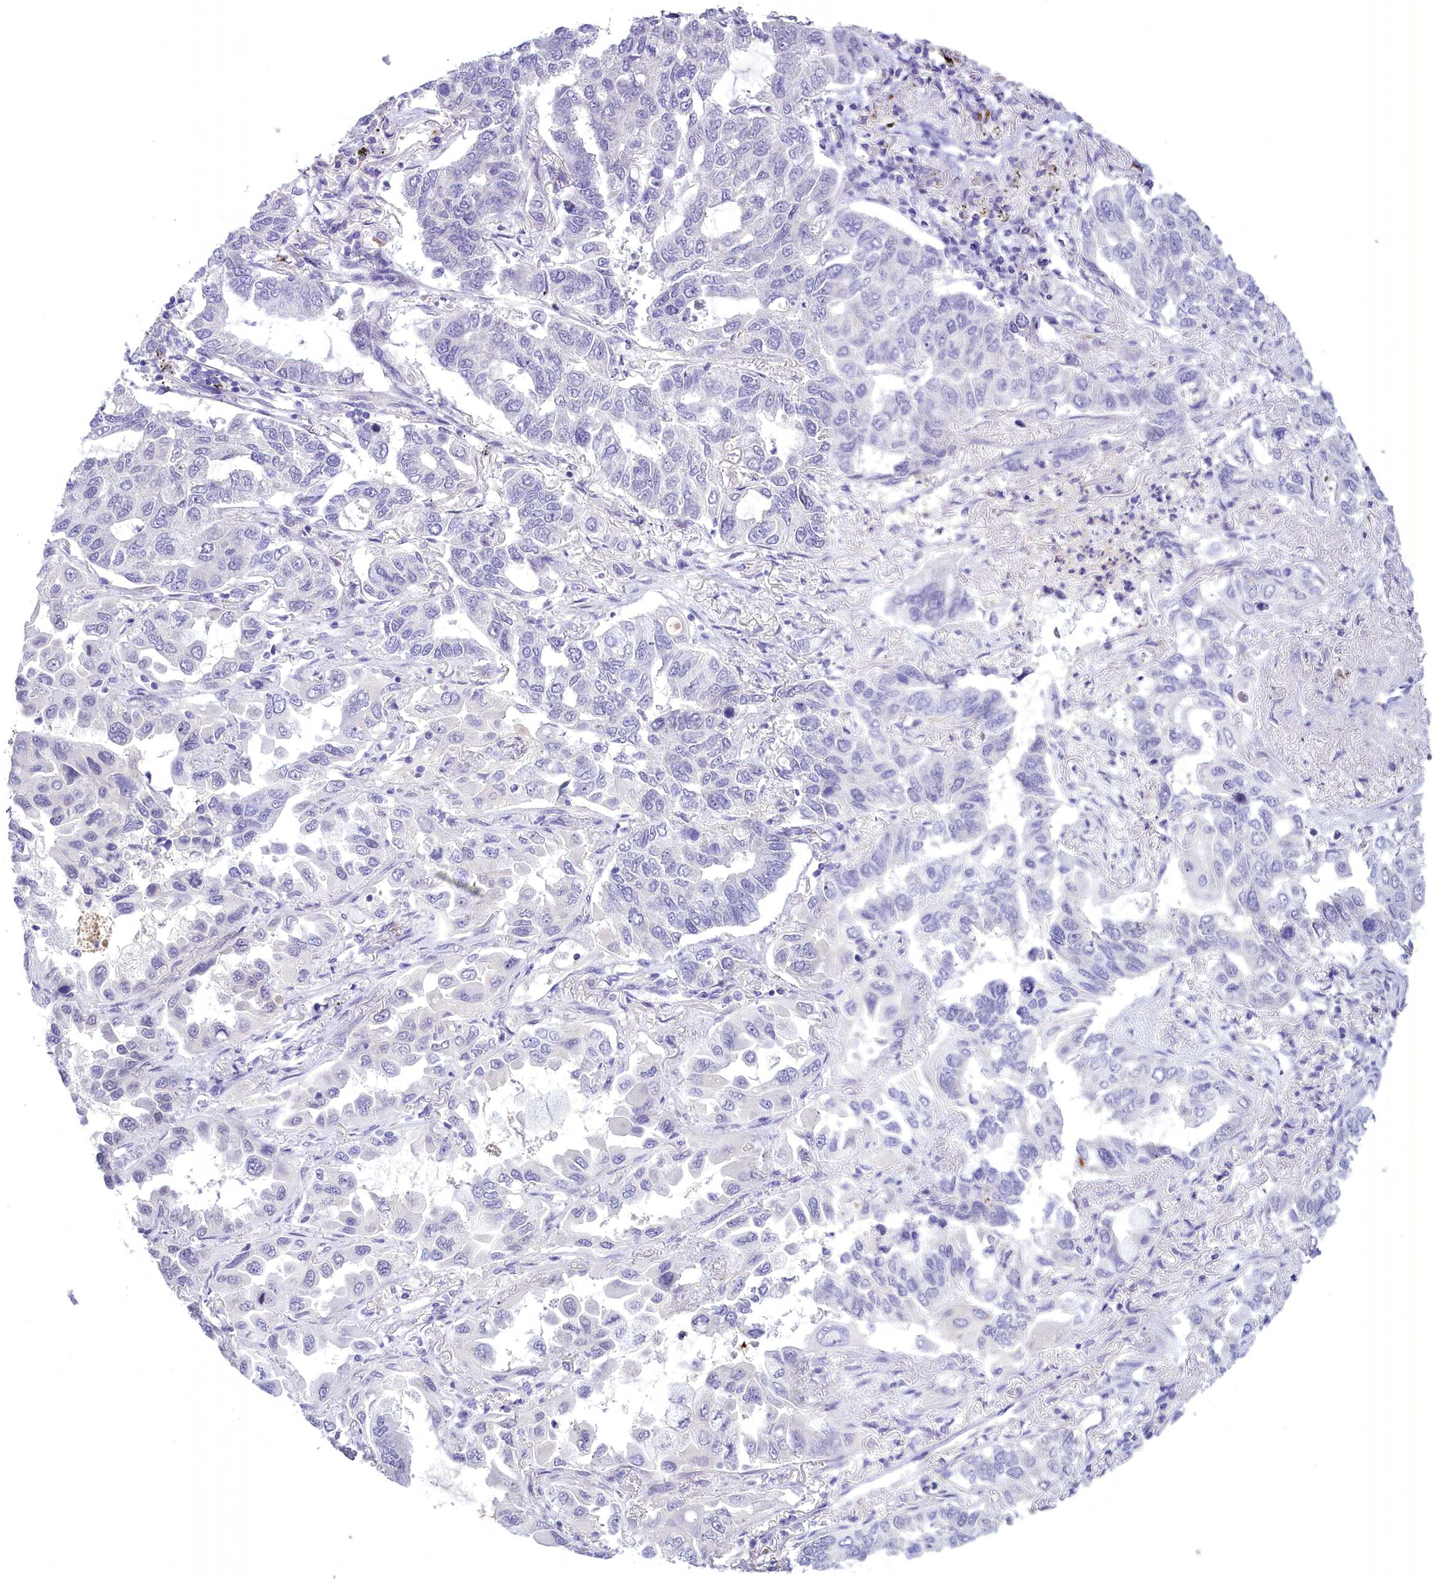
{"staining": {"intensity": "negative", "quantity": "none", "location": "none"}, "tissue": "lung cancer", "cell_type": "Tumor cells", "image_type": "cancer", "snomed": [{"axis": "morphology", "description": "Adenocarcinoma, NOS"}, {"axis": "topography", "description": "Lung"}], "caption": "High power microscopy micrograph of an immunohistochemistry (IHC) image of lung cancer, revealing no significant staining in tumor cells.", "gene": "FAM149B1", "patient": {"sex": "male", "age": 64}}